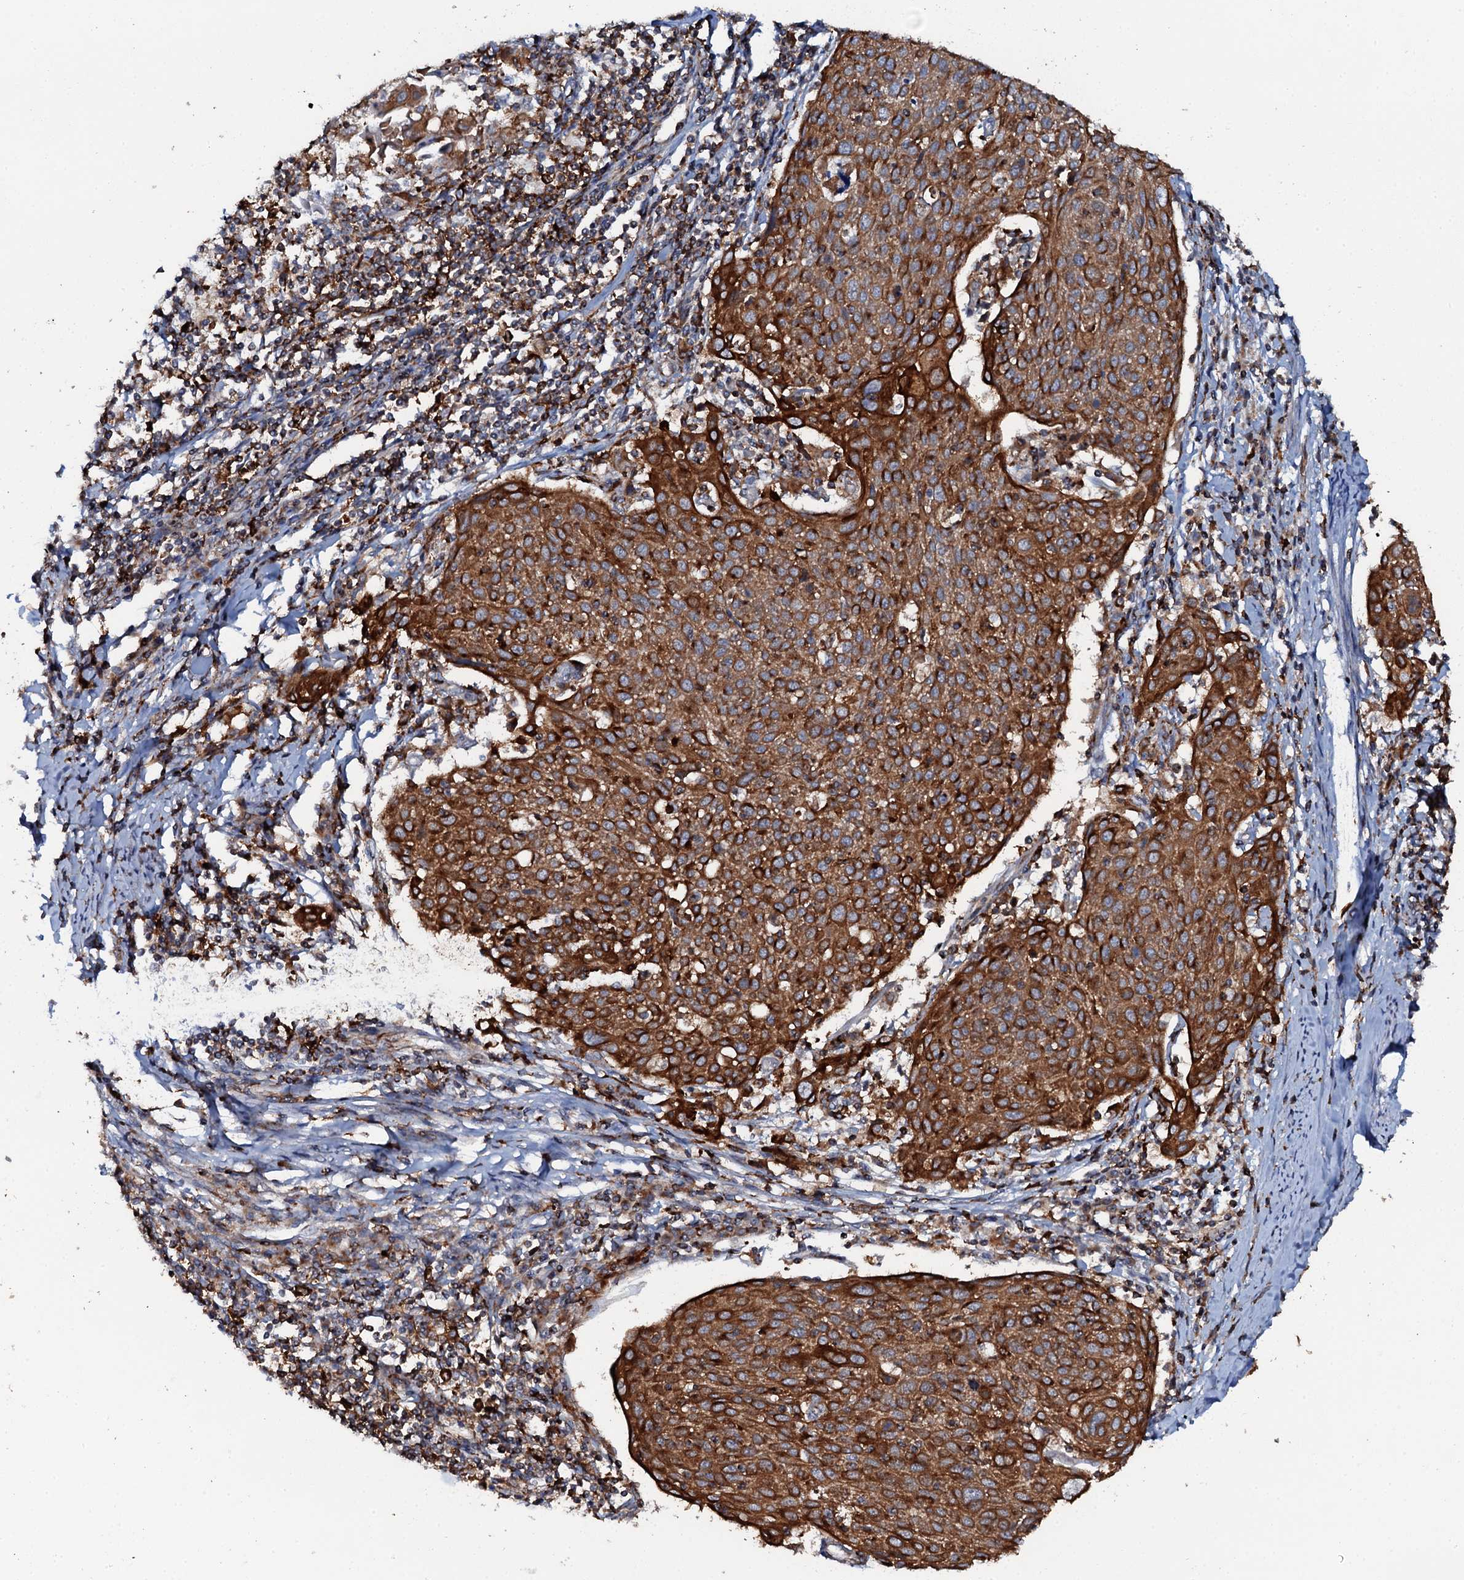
{"staining": {"intensity": "strong", "quantity": ">75%", "location": "cytoplasmic/membranous"}, "tissue": "cervical cancer", "cell_type": "Tumor cells", "image_type": "cancer", "snomed": [{"axis": "morphology", "description": "Squamous cell carcinoma, NOS"}, {"axis": "topography", "description": "Cervix"}], "caption": "Protein expression analysis of cervical squamous cell carcinoma displays strong cytoplasmic/membranous staining in approximately >75% of tumor cells.", "gene": "VAMP8", "patient": {"sex": "female", "age": 67}}